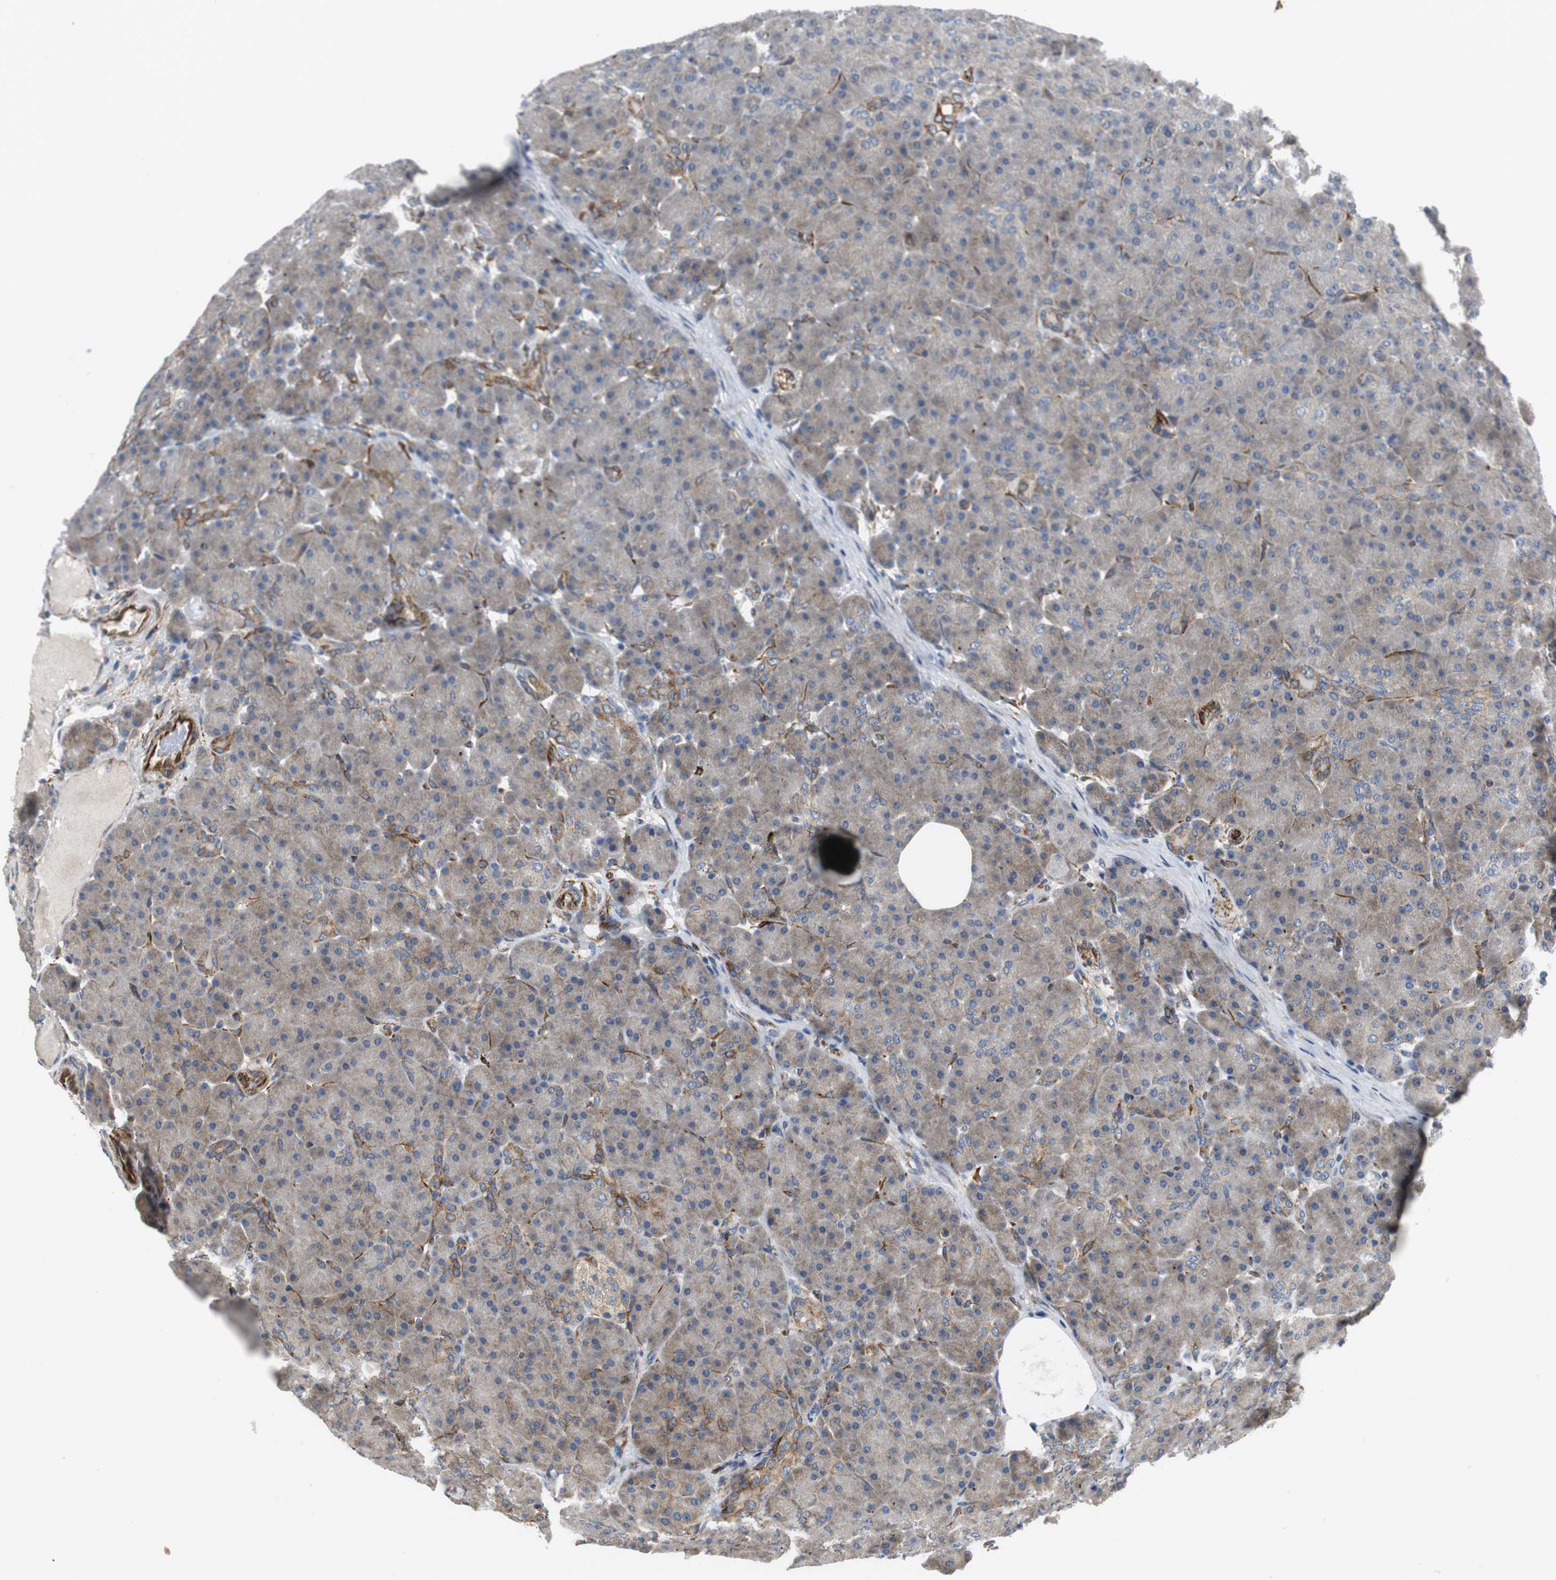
{"staining": {"intensity": "weak", "quantity": "25%-75%", "location": "cytoplasmic/membranous"}, "tissue": "pancreas", "cell_type": "Exocrine glandular cells", "image_type": "normal", "snomed": [{"axis": "morphology", "description": "Normal tissue, NOS"}, {"axis": "topography", "description": "Pancreas"}], "caption": "The immunohistochemical stain labels weak cytoplasmic/membranous positivity in exocrine glandular cells of benign pancreas. Using DAB (3,3'-diaminobenzidine) (brown) and hematoxylin (blue) stains, captured at high magnification using brightfield microscopy.", "gene": "ISCU", "patient": {"sex": "male", "age": 66}}